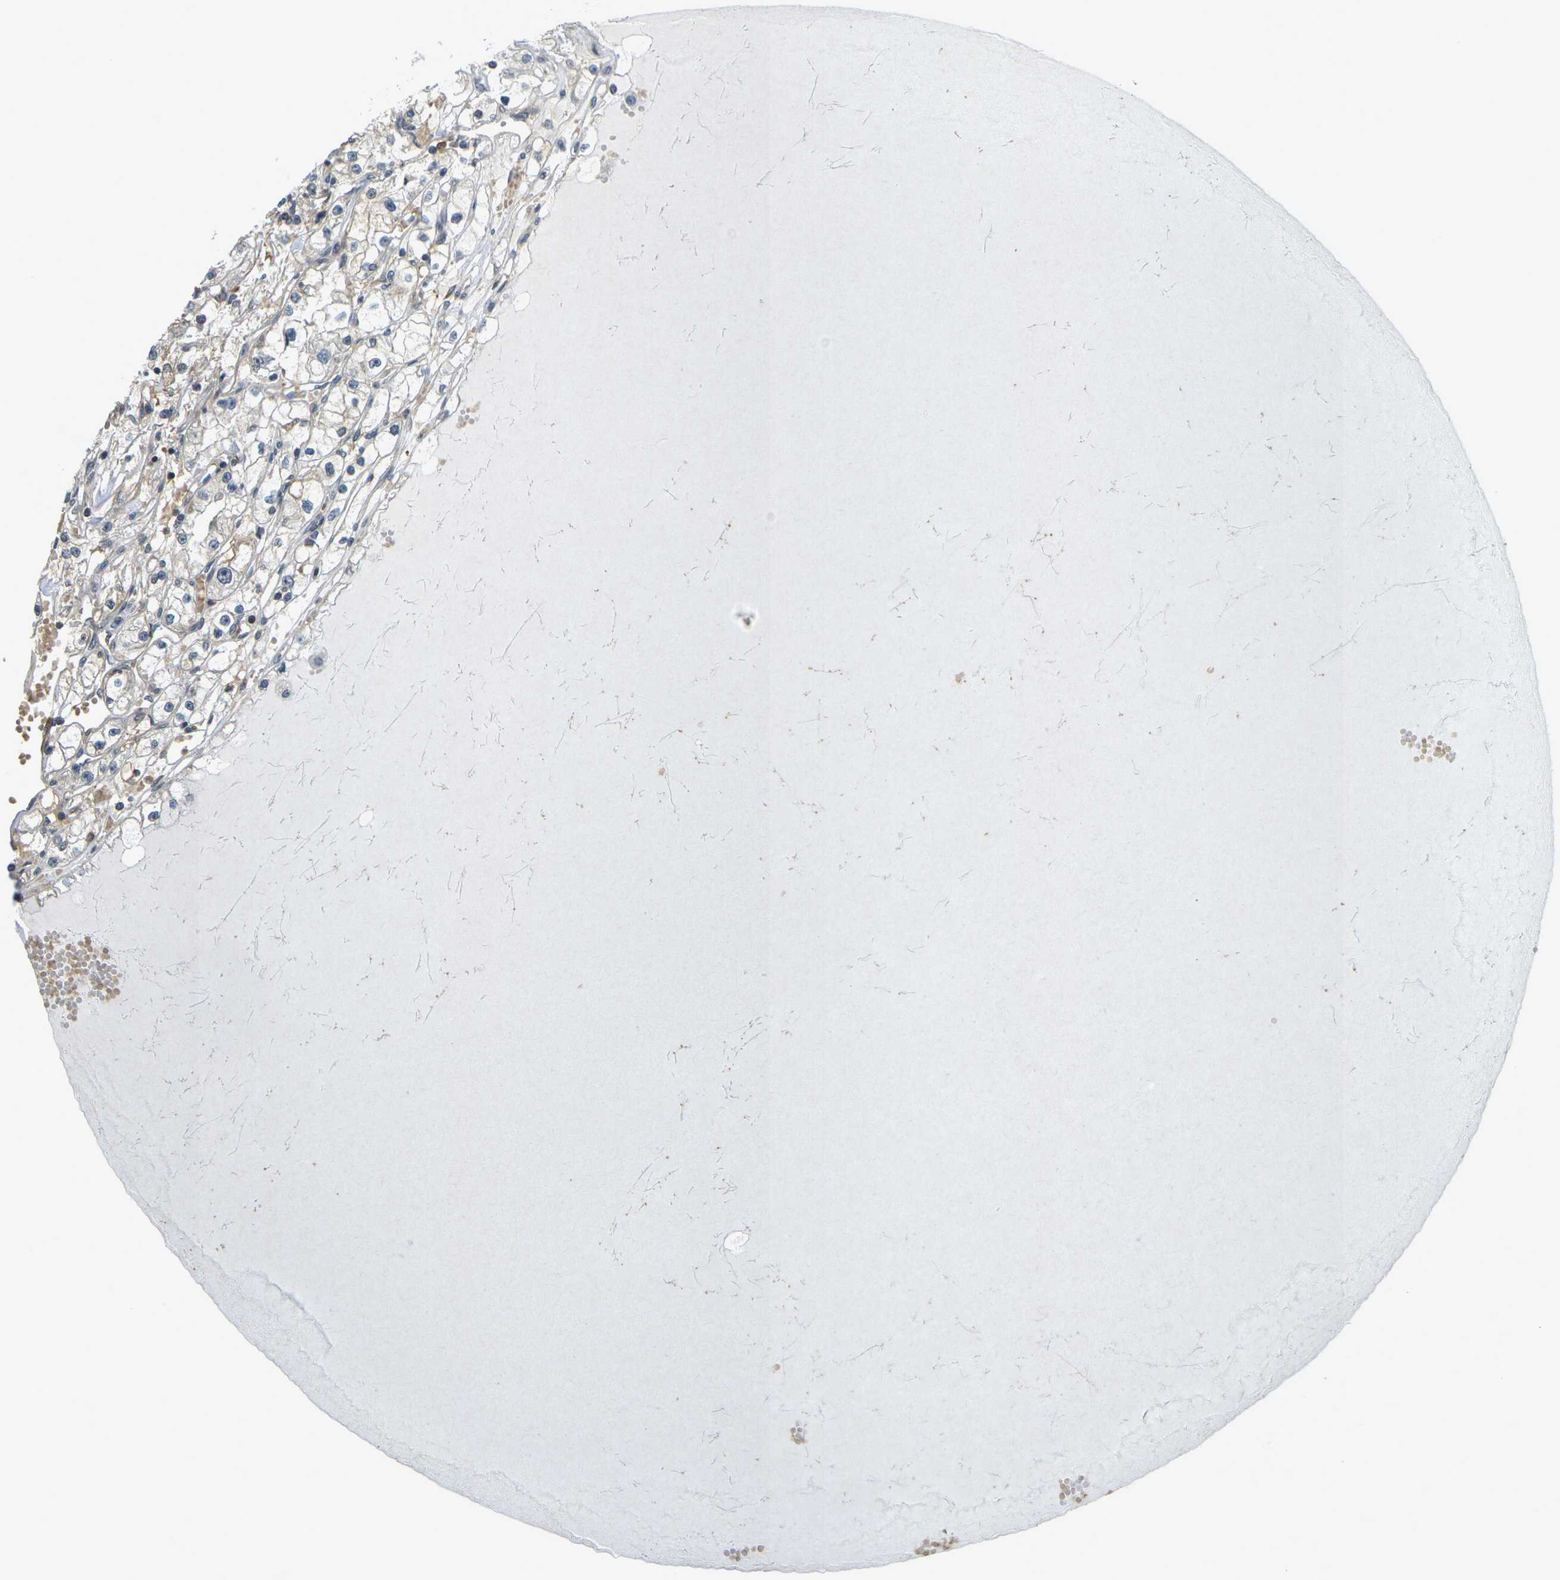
{"staining": {"intensity": "weak", "quantity": ">75%", "location": "cytoplasmic/membranous"}, "tissue": "renal cancer", "cell_type": "Tumor cells", "image_type": "cancer", "snomed": [{"axis": "morphology", "description": "Adenocarcinoma, NOS"}, {"axis": "topography", "description": "Kidney"}], "caption": "Renal adenocarcinoma stained for a protein (brown) shows weak cytoplasmic/membranous positive staining in about >75% of tumor cells.", "gene": "CAST", "patient": {"sex": "male", "age": 56}}